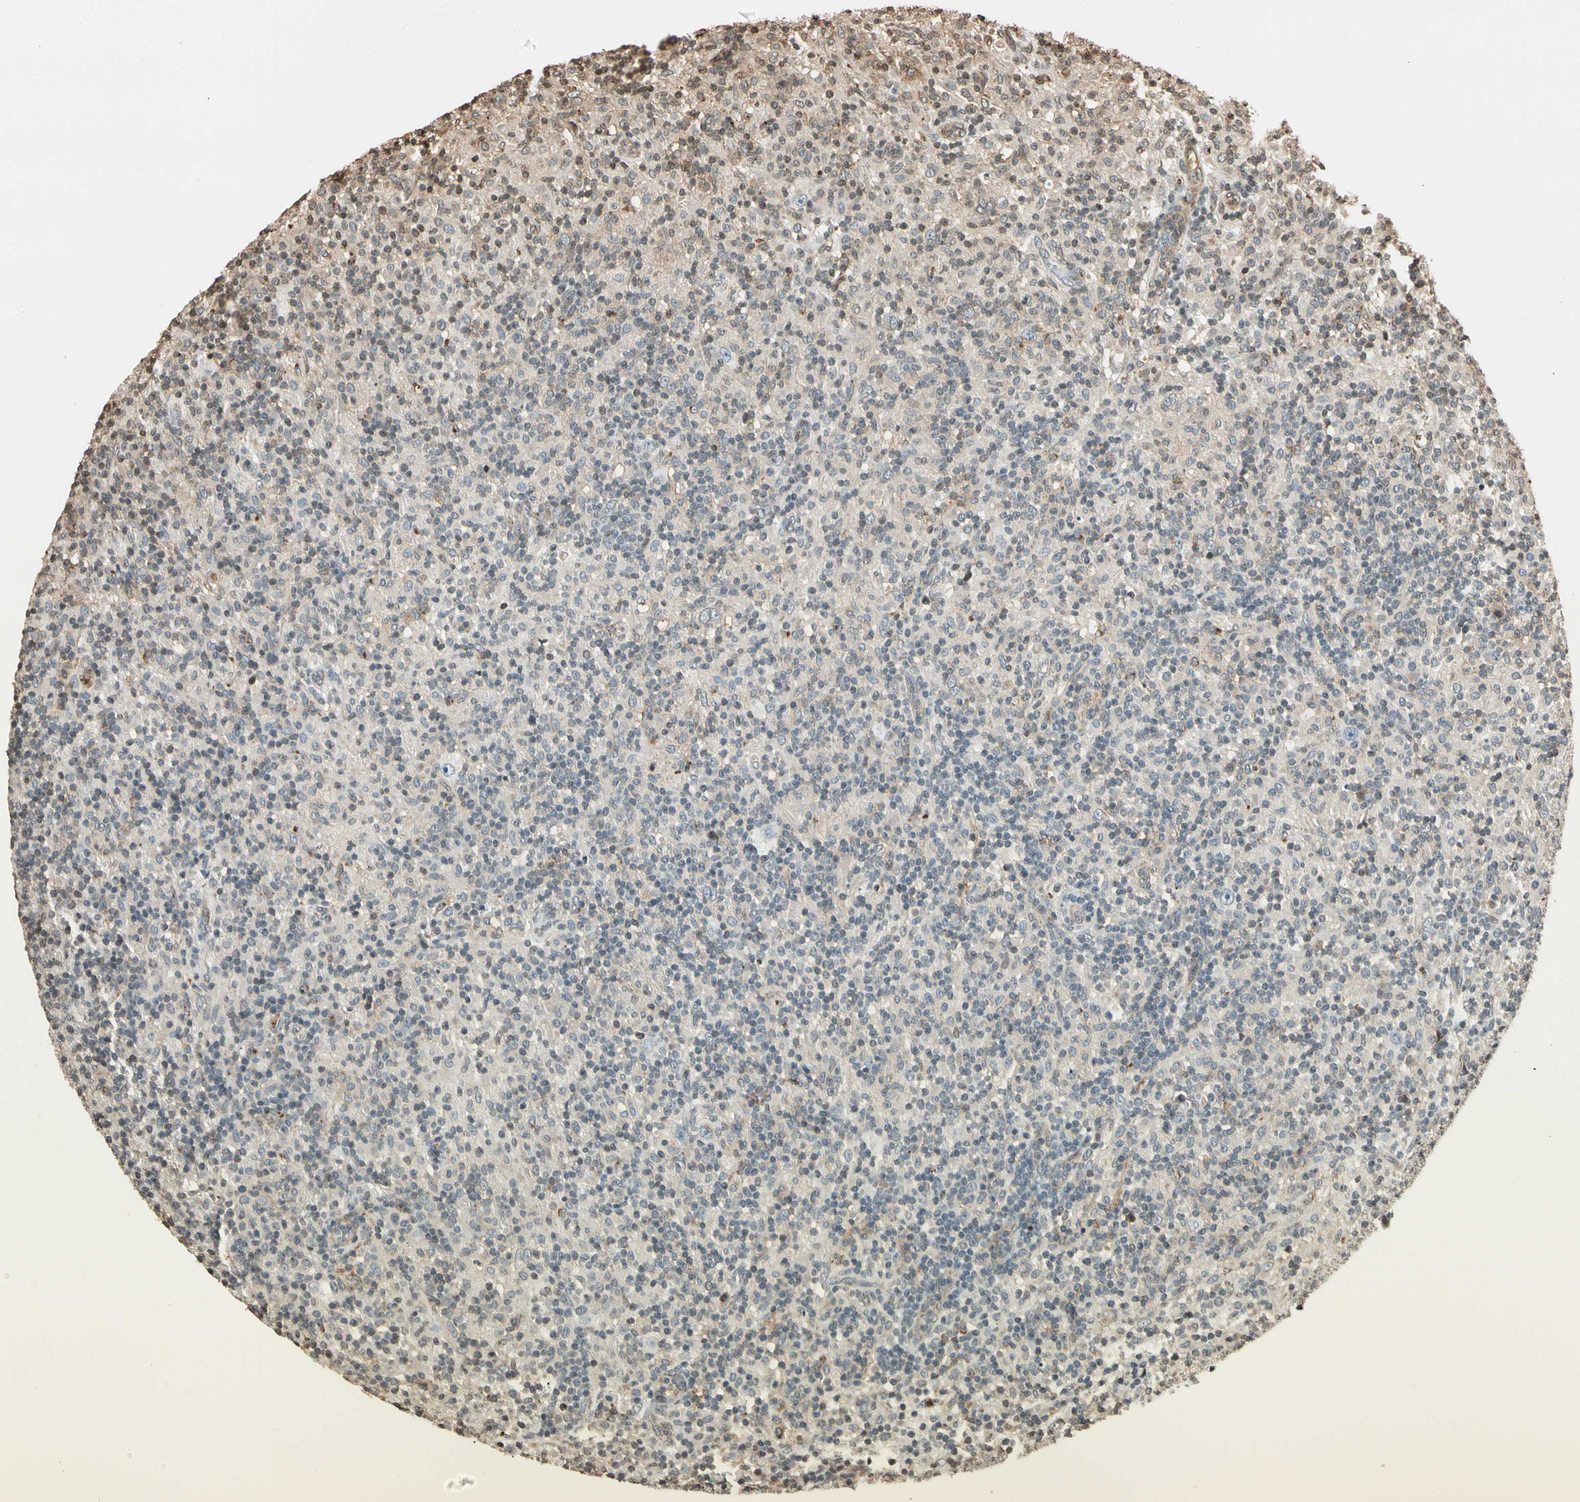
{"staining": {"intensity": "weak", "quantity": "<25%", "location": "cytoplasmic/membranous"}, "tissue": "lymphoma", "cell_type": "Tumor cells", "image_type": "cancer", "snomed": [{"axis": "morphology", "description": "Hodgkin's disease, NOS"}, {"axis": "topography", "description": "Lymph node"}], "caption": "This is an immunohistochemistry micrograph of lymphoma. There is no expression in tumor cells.", "gene": "FER", "patient": {"sex": "male", "age": 70}}